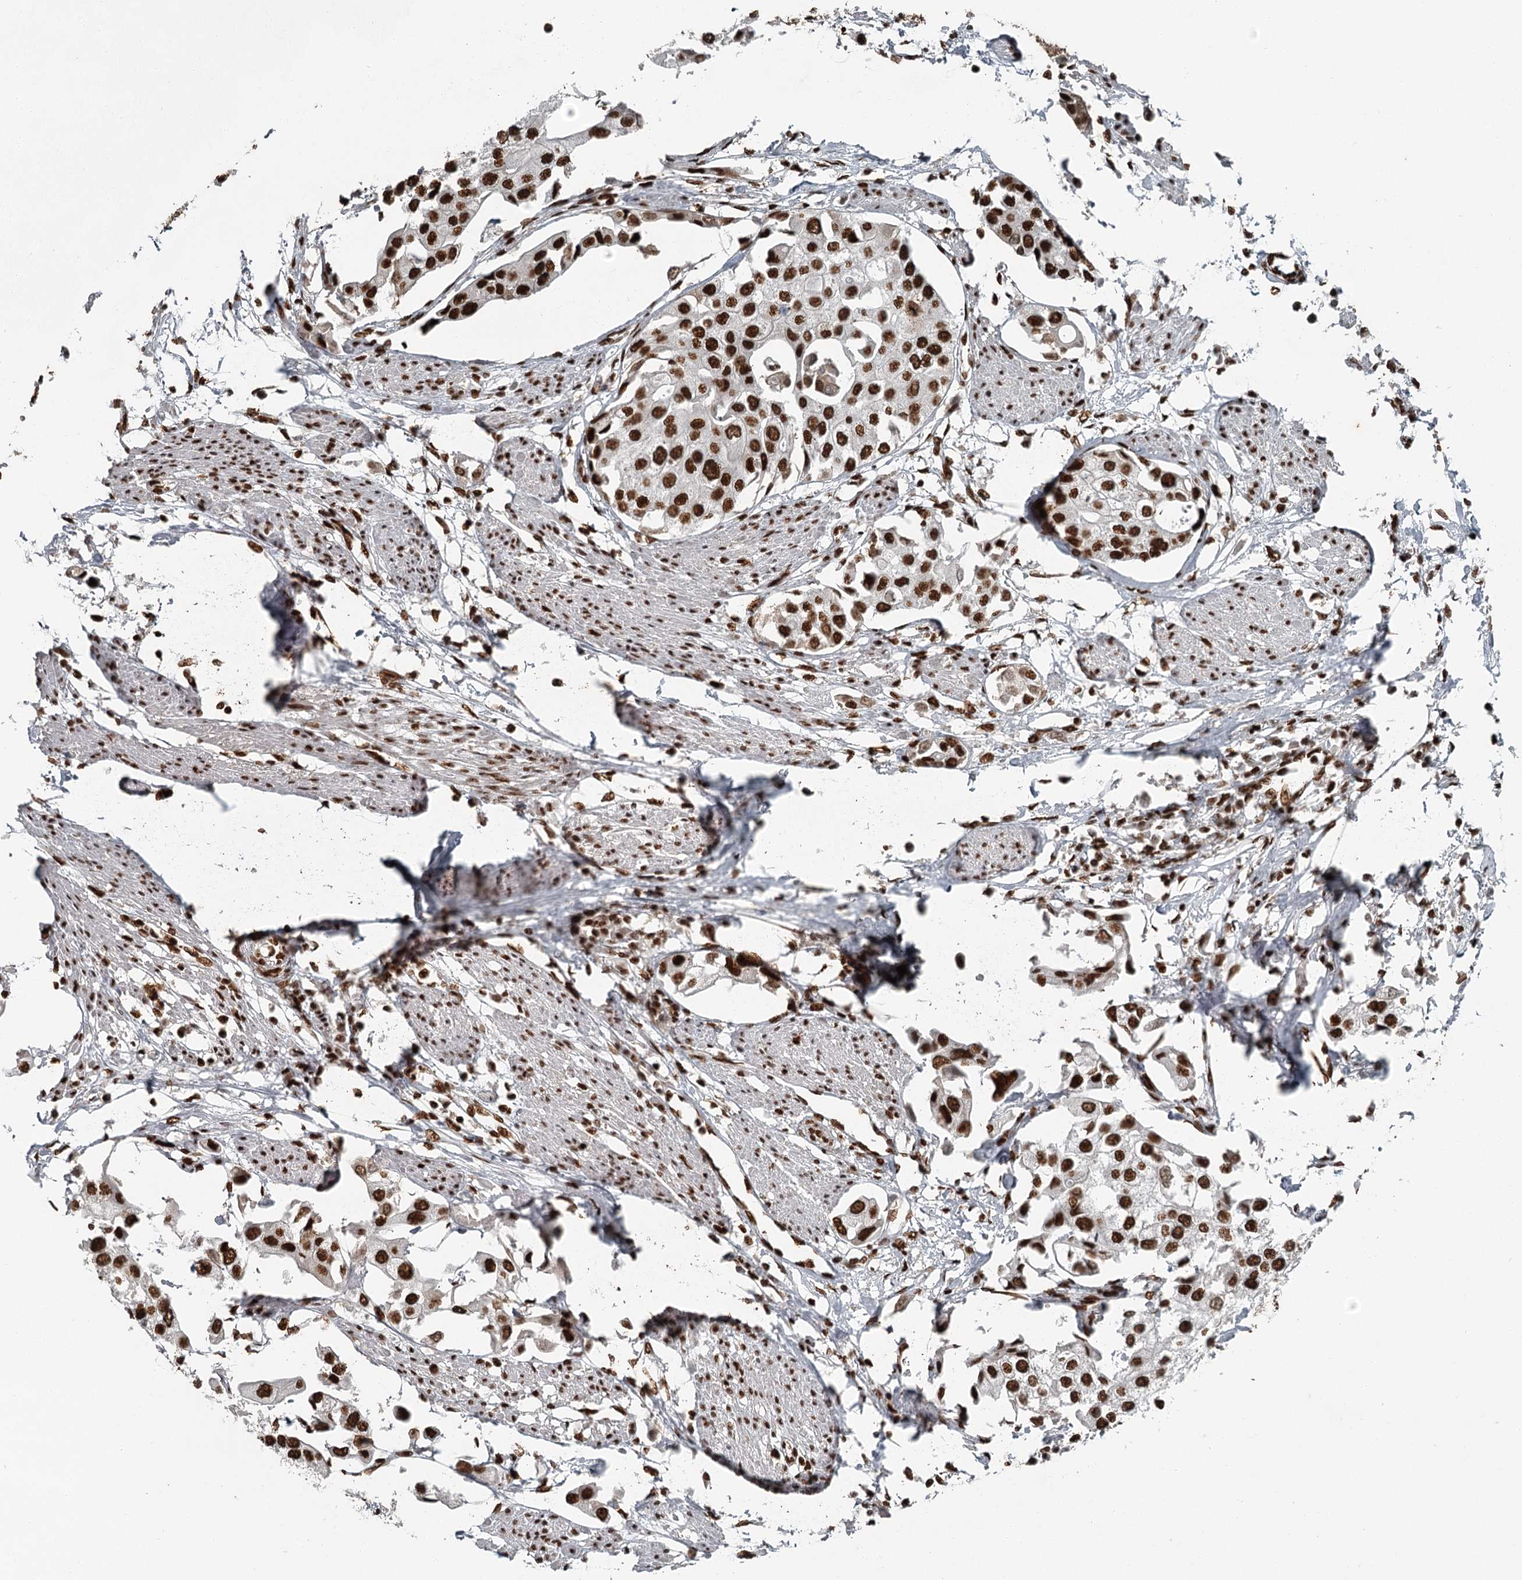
{"staining": {"intensity": "strong", "quantity": ">75%", "location": "nuclear"}, "tissue": "urothelial cancer", "cell_type": "Tumor cells", "image_type": "cancer", "snomed": [{"axis": "morphology", "description": "Urothelial carcinoma, High grade"}, {"axis": "topography", "description": "Urinary bladder"}], "caption": "Immunohistochemistry (IHC) (DAB) staining of human urothelial cancer displays strong nuclear protein expression in approximately >75% of tumor cells. Nuclei are stained in blue.", "gene": "RBBP7", "patient": {"sex": "male", "age": 64}}